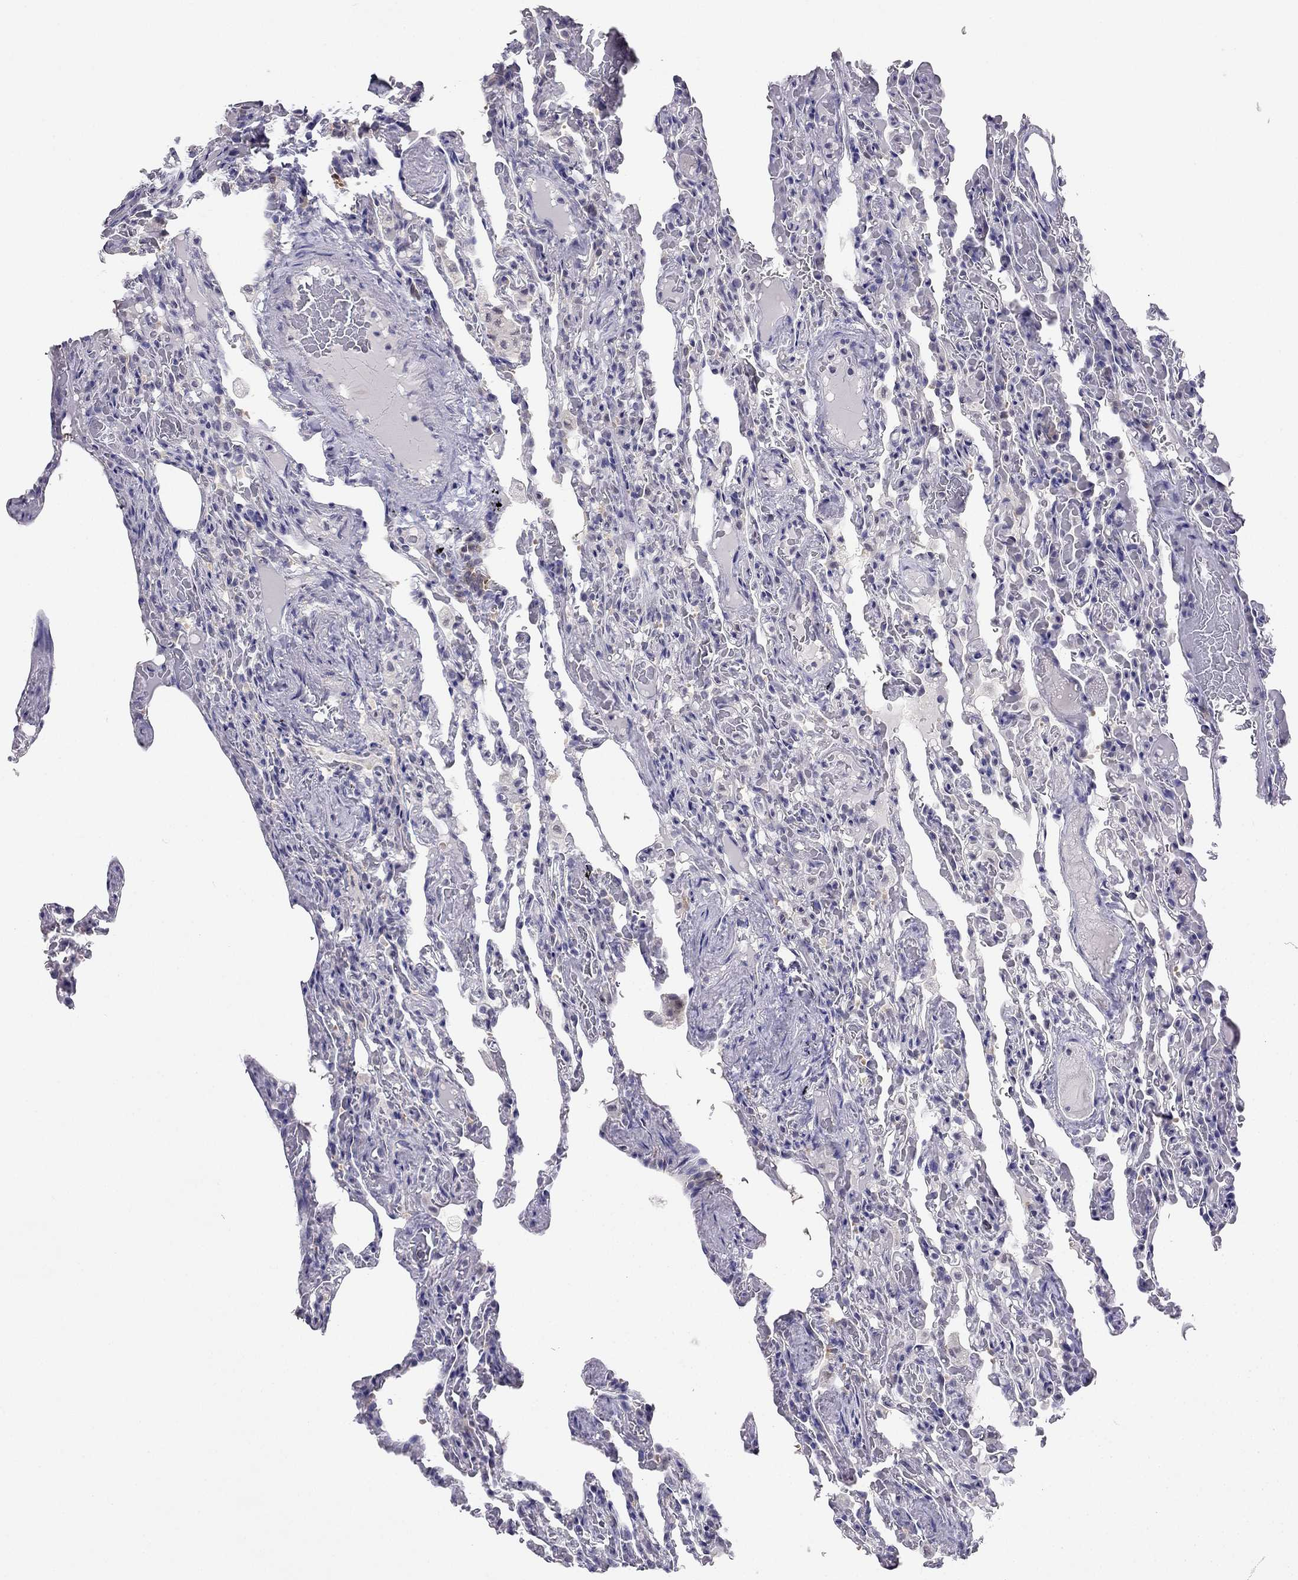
{"staining": {"intensity": "negative", "quantity": "none", "location": "none"}, "tissue": "lung", "cell_type": "Alveolar cells", "image_type": "normal", "snomed": [{"axis": "morphology", "description": "Normal tissue, NOS"}, {"axis": "topography", "description": "Lung"}], "caption": "A high-resolution image shows immunohistochemistry staining of unremarkable lung, which exhibits no significant positivity in alveolar cells. The staining was performed using DAB to visualize the protein expression in brown, while the nuclei were stained in blue with hematoxylin (Magnification: 20x).", "gene": "C16orf89", "patient": {"sex": "female", "age": 43}}